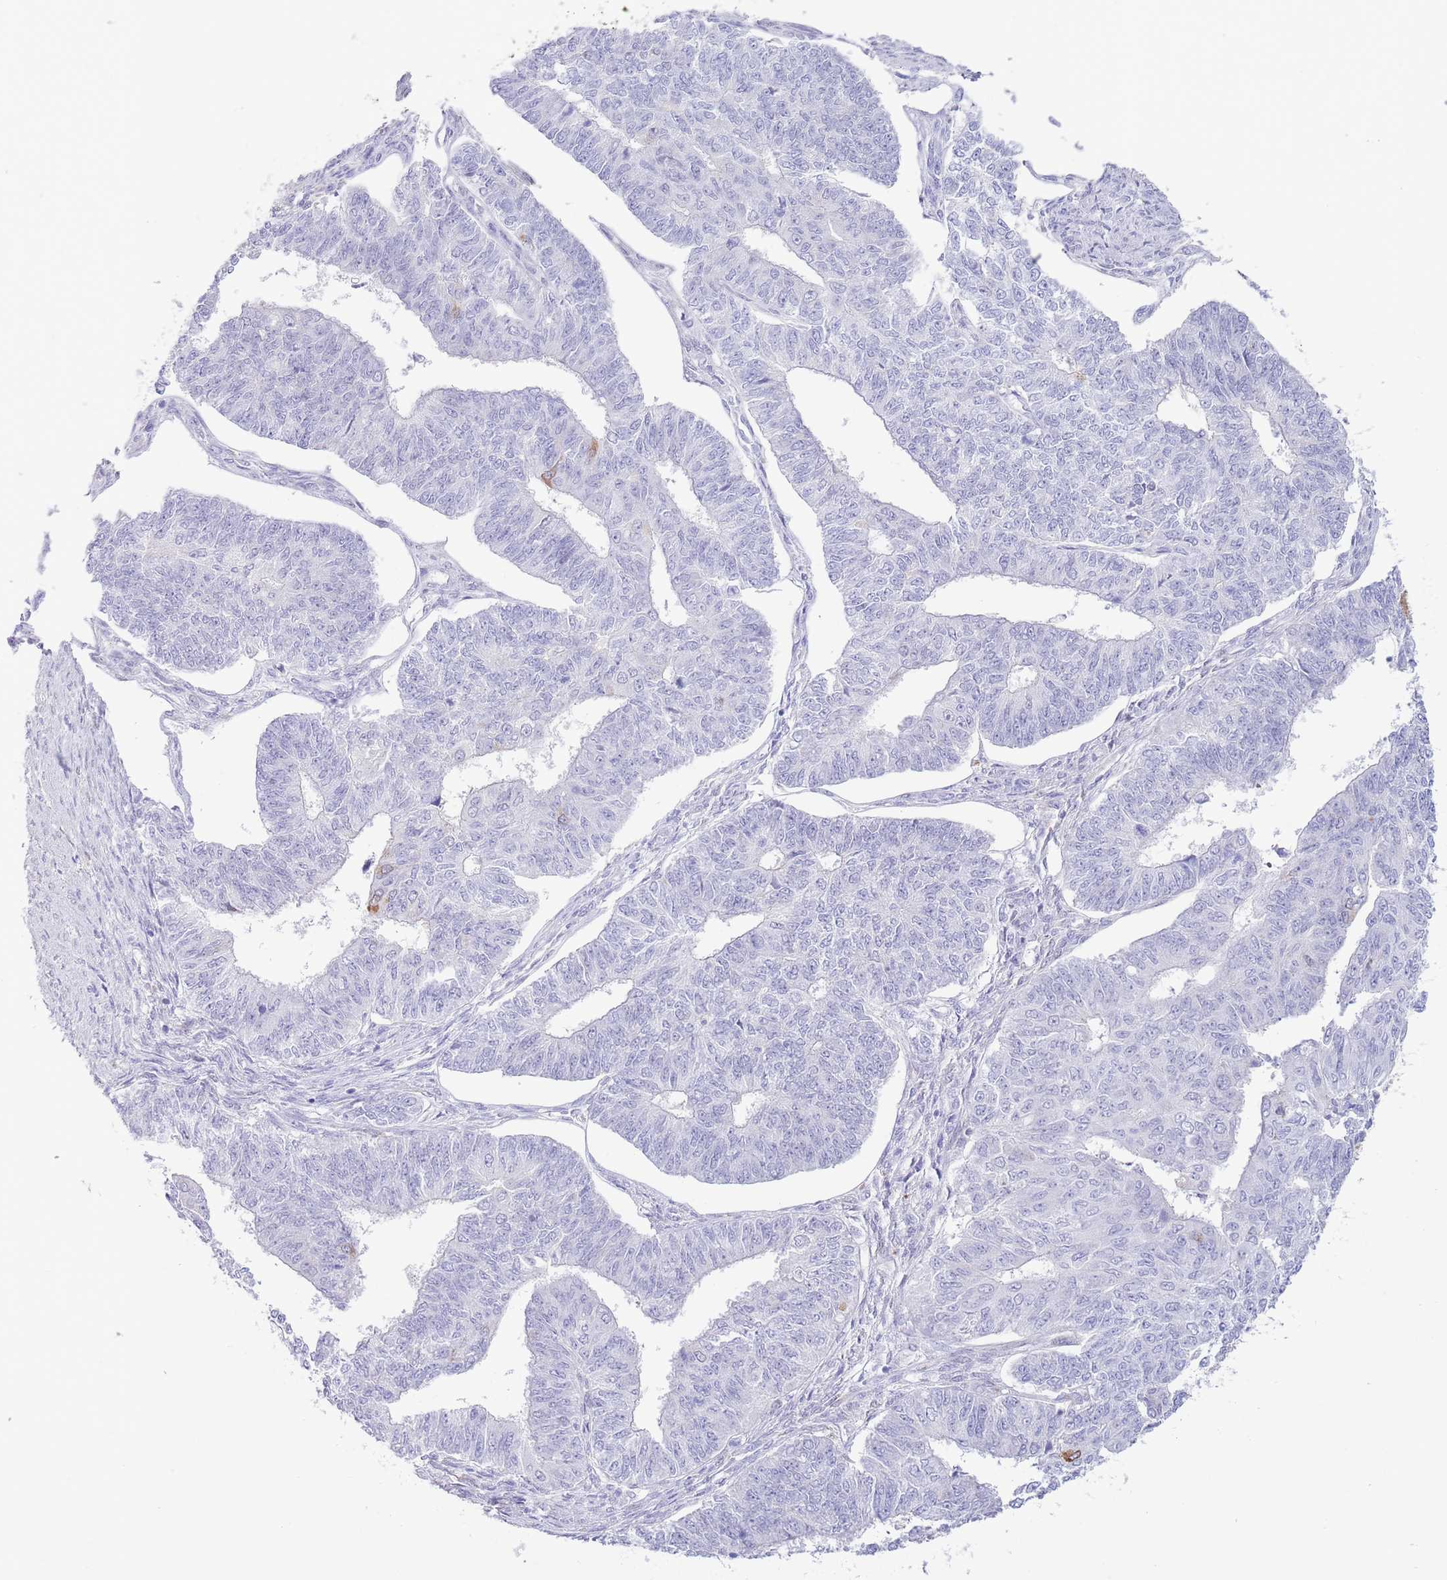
{"staining": {"intensity": "negative", "quantity": "none", "location": "none"}, "tissue": "endometrial cancer", "cell_type": "Tumor cells", "image_type": "cancer", "snomed": [{"axis": "morphology", "description": "Adenocarcinoma, NOS"}, {"axis": "topography", "description": "Endometrium"}], "caption": "The histopathology image shows no significant positivity in tumor cells of endometrial cancer.", "gene": "EBPL", "patient": {"sex": "female", "age": 32}}